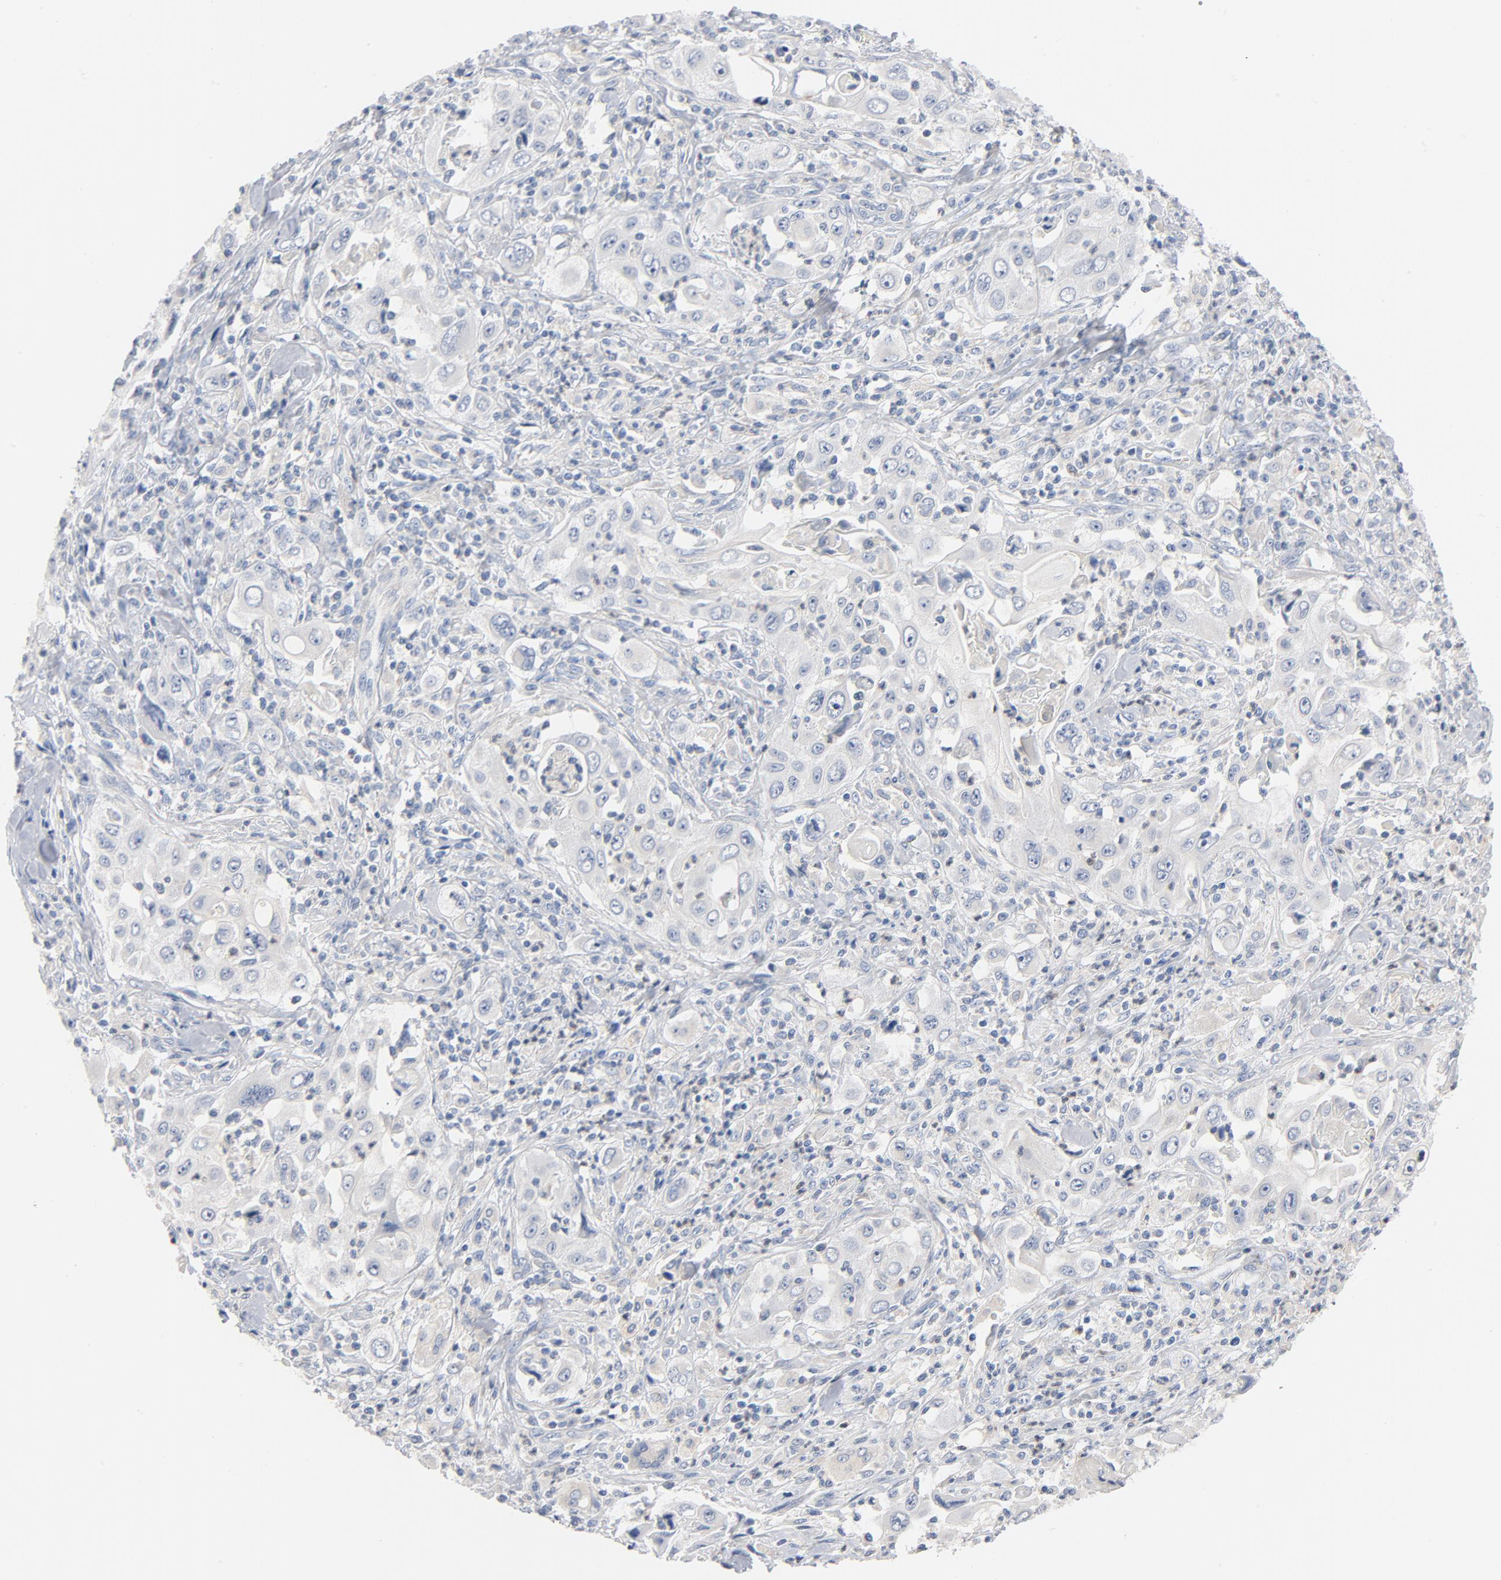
{"staining": {"intensity": "negative", "quantity": "none", "location": "none"}, "tissue": "pancreatic cancer", "cell_type": "Tumor cells", "image_type": "cancer", "snomed": [{"axis": "morphology", "description": "Adenocarcinoma, NOS"}, {"axis": "topography", "description": "Pancreas"}], "caption": "Human adenocarcinoma (pancreatic) stained for a protein using immunohistochemistry demonstrates no expression in tumor cells.", "gene": "IFT43", "patient": {"sex": "male", "age": 70}}